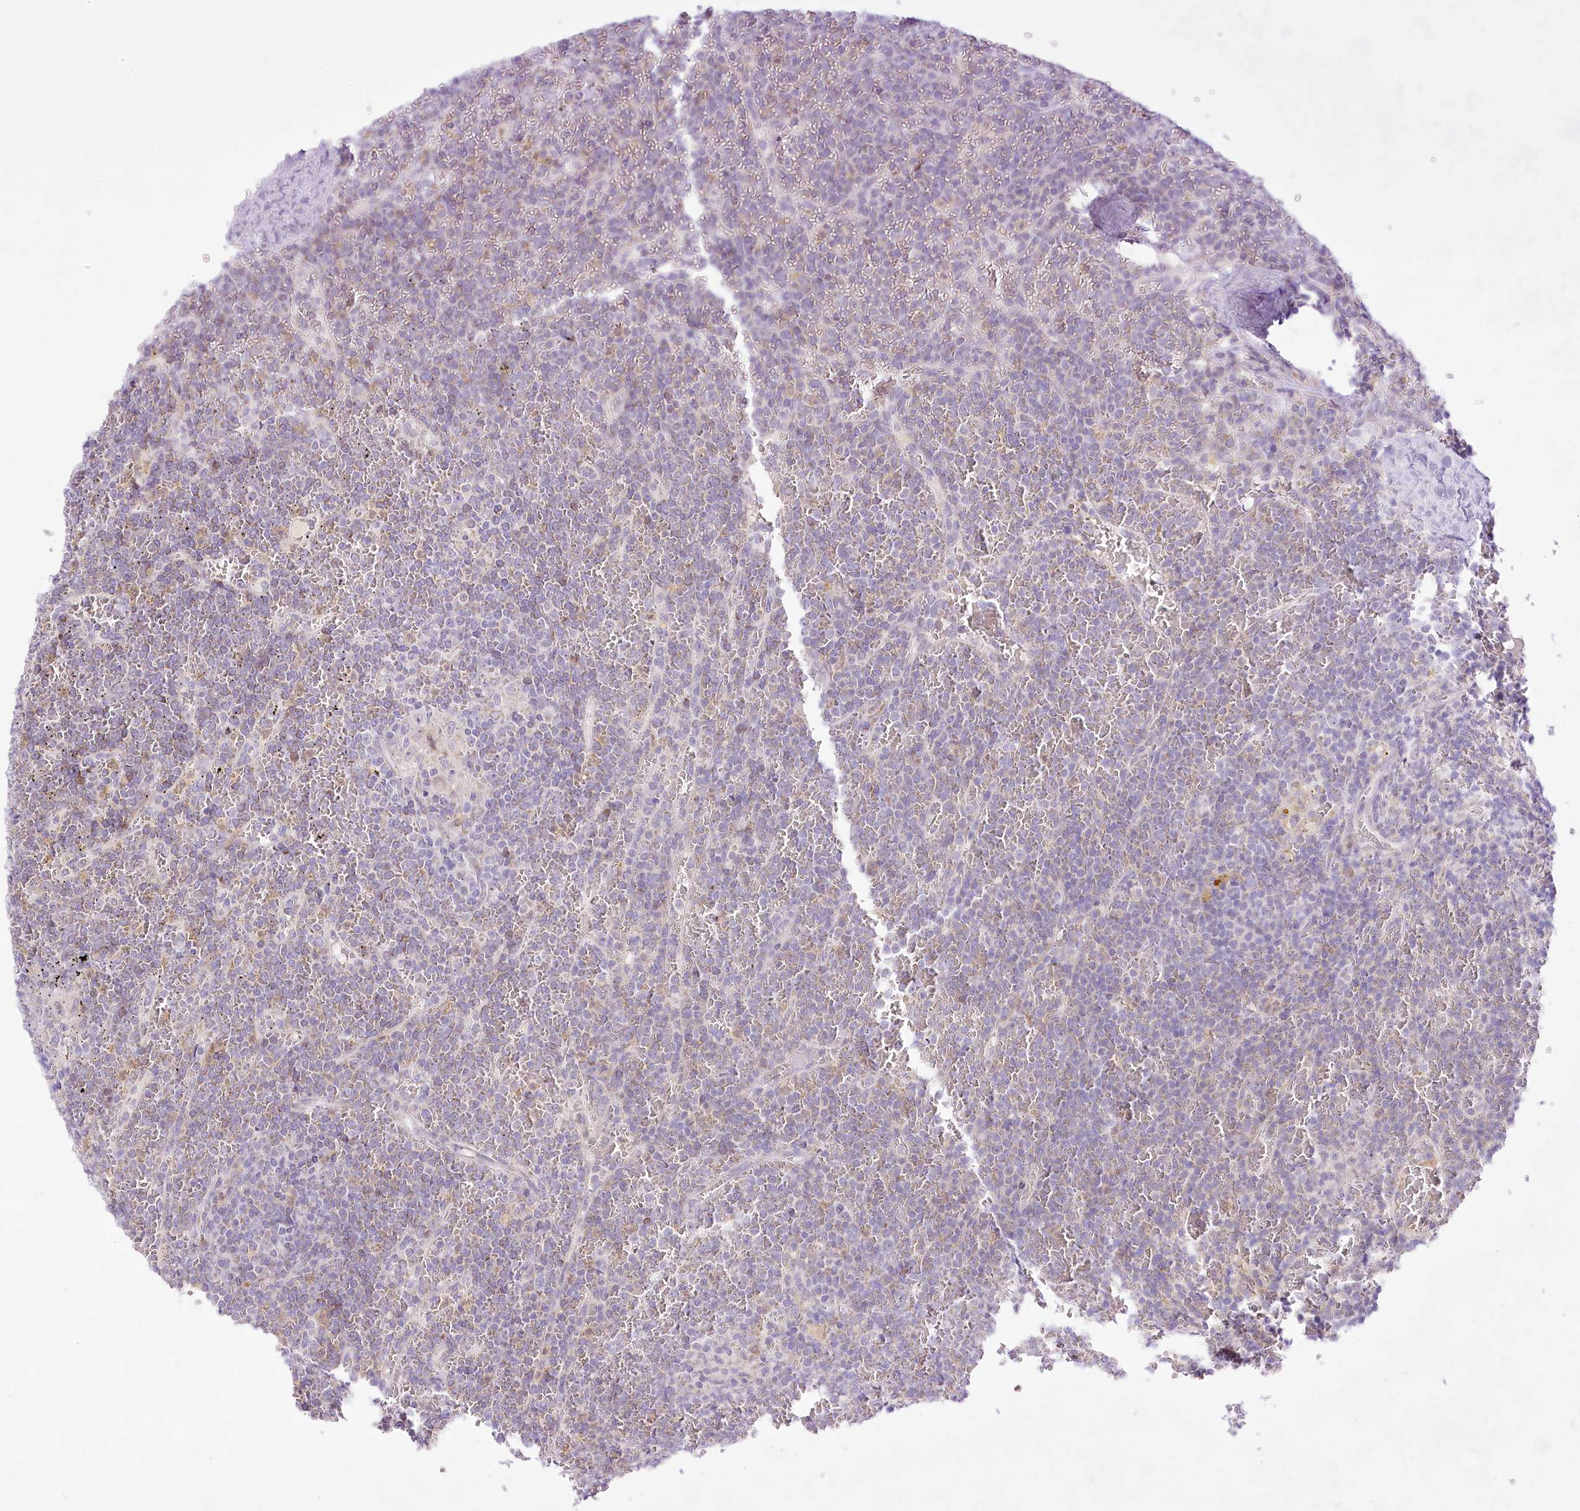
{"staining": {"intensity": "negative", "quantity": "none", "location": "none"}, "tissue": "lymphoma", "cell_type": "Tumor cells", "image_type": "cancer", "snomed": [{"axis": "morphology", "description": "Malignant lymphoma, non-Hodgkin's type, Low grade"}, {"axis": "topography", "description": "Spleen"}], "caption": "This is a micrograph of immunohistochemistry staining of lymphoma, which shows no expression in tumor cells.", "gene": "CCDC30", "patient": {"sex": "female", "age": 19}}